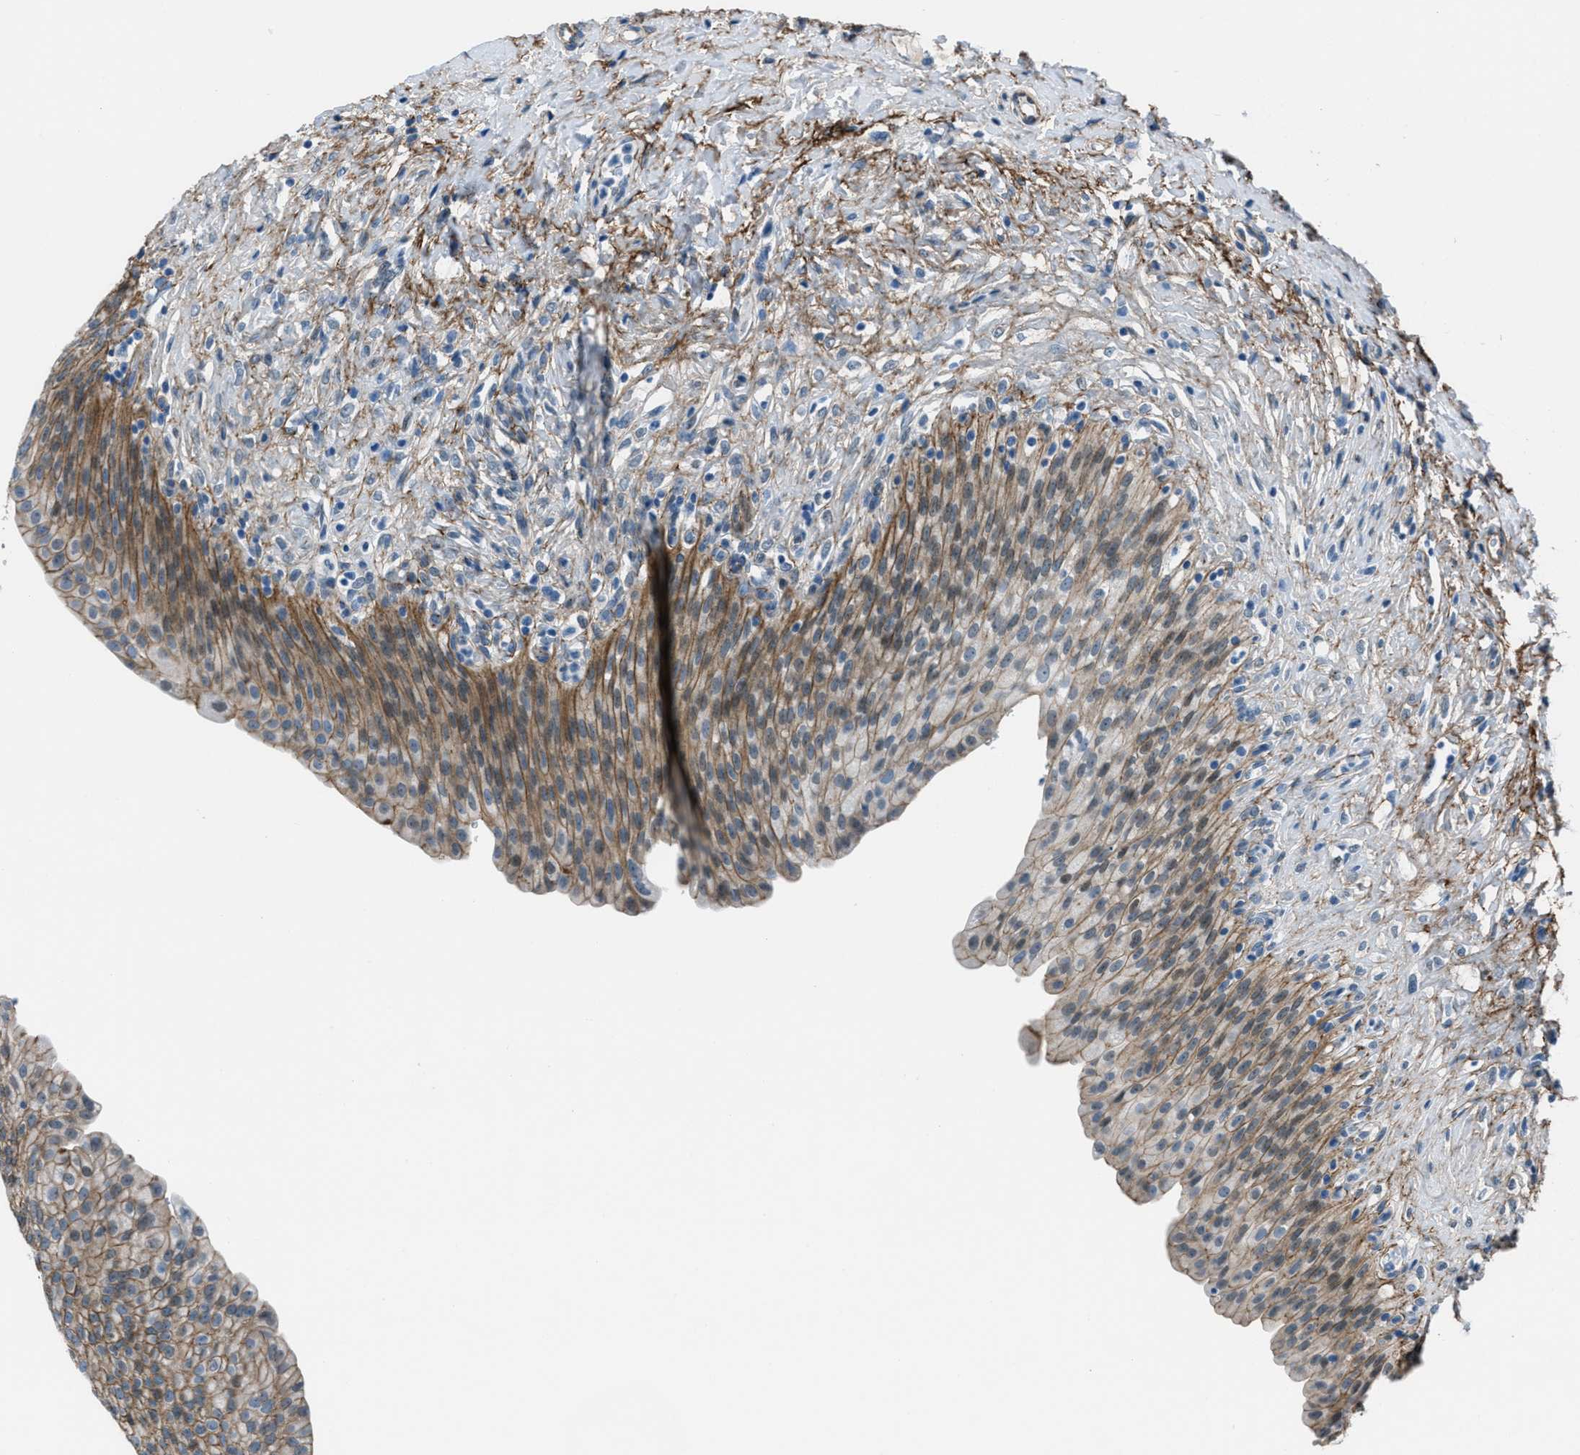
{"staining": {"intensity": "moderate", "quantity": "25%-75%", "location": "cytoplasmic/membranous,nuclear"}, "tissue": "urinary bladder", "cell_type": "Urothelial cells", "image_type": "normal", "snomed": [{"axis": "morphology", "description": "Urothelial carcinoma, High grade"}, {"axis": "topography", "description": "Urinary bladder"}], "caption": "Immunohistochemistry (IHC) (DAB (3,3'-diaminobenzidine)) staining of unremarkable urinary bladder demonstrates moderate cytoplasmic/membranous,nuclear protein positivity in about 25%-75% of urothelial cells. The staining was performed using DAB, with brown indicating positive protein expression. Nuclei are stained blue with hematoxylin.", "gene": "FBN1", "patient": {"sex": "male", "age": 46}}